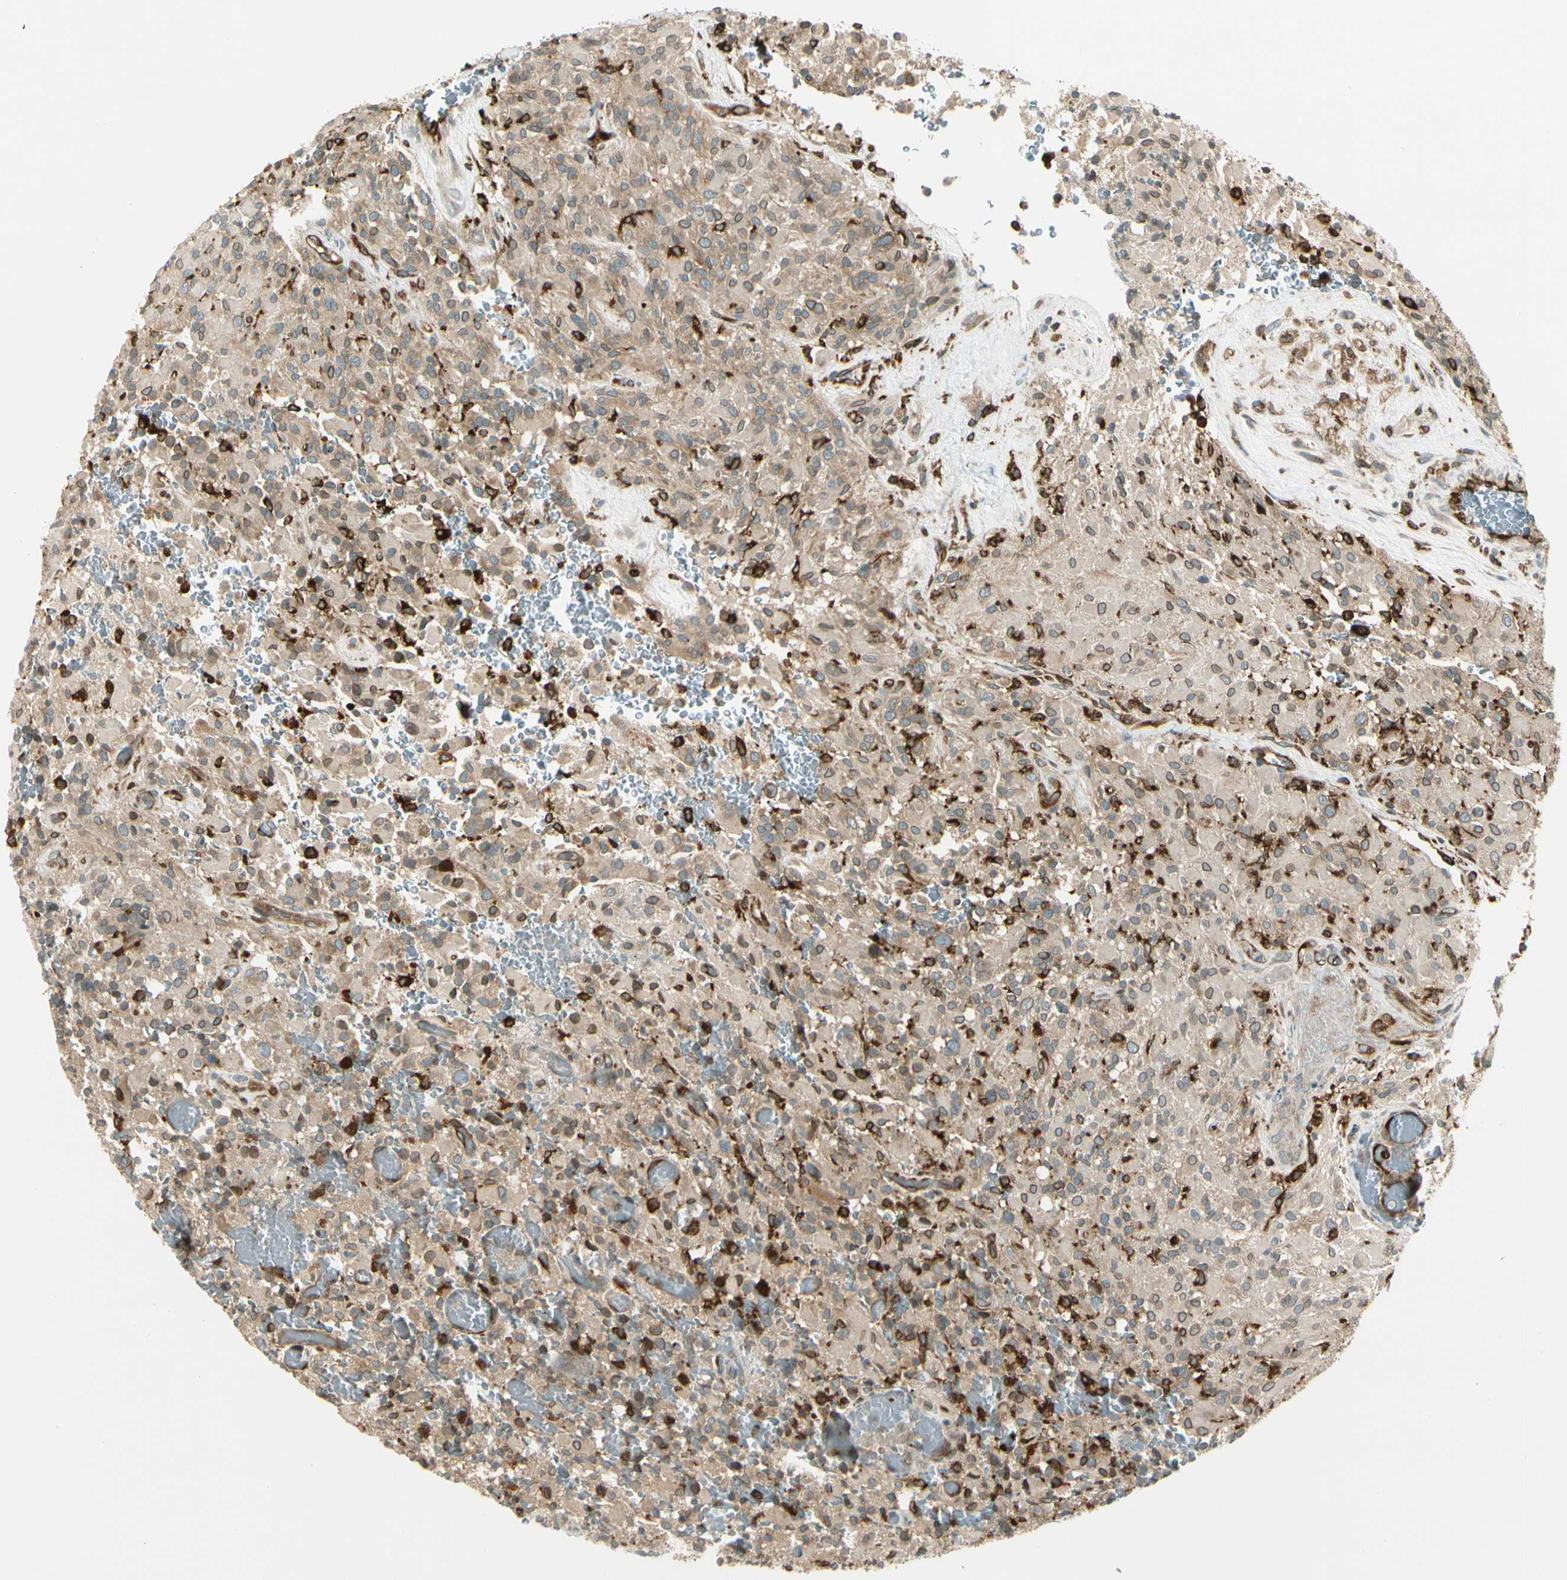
{"staining": {"intensity": "moderate", "quantity": "25%-75%", "location": "cytoplasmic/membranous,nuclear"}, "tissue": "glioma", "cell_type": "Tumor cells", "image_type": "cancer", "snomed": [{"axis": "morphology", "description": "Glioma, malignant, High grade"}, {"axis": "topography", "description": "Brain"}], "caption": "Immunohistochemical staining of human glioma shows medium levels of moderate cytoplasmic/membranous and nuclear protein expression in approximately 25%-75% of tumor cells.", "gene": "TRIO", "patient": {"sex": "male", "age": 71}}